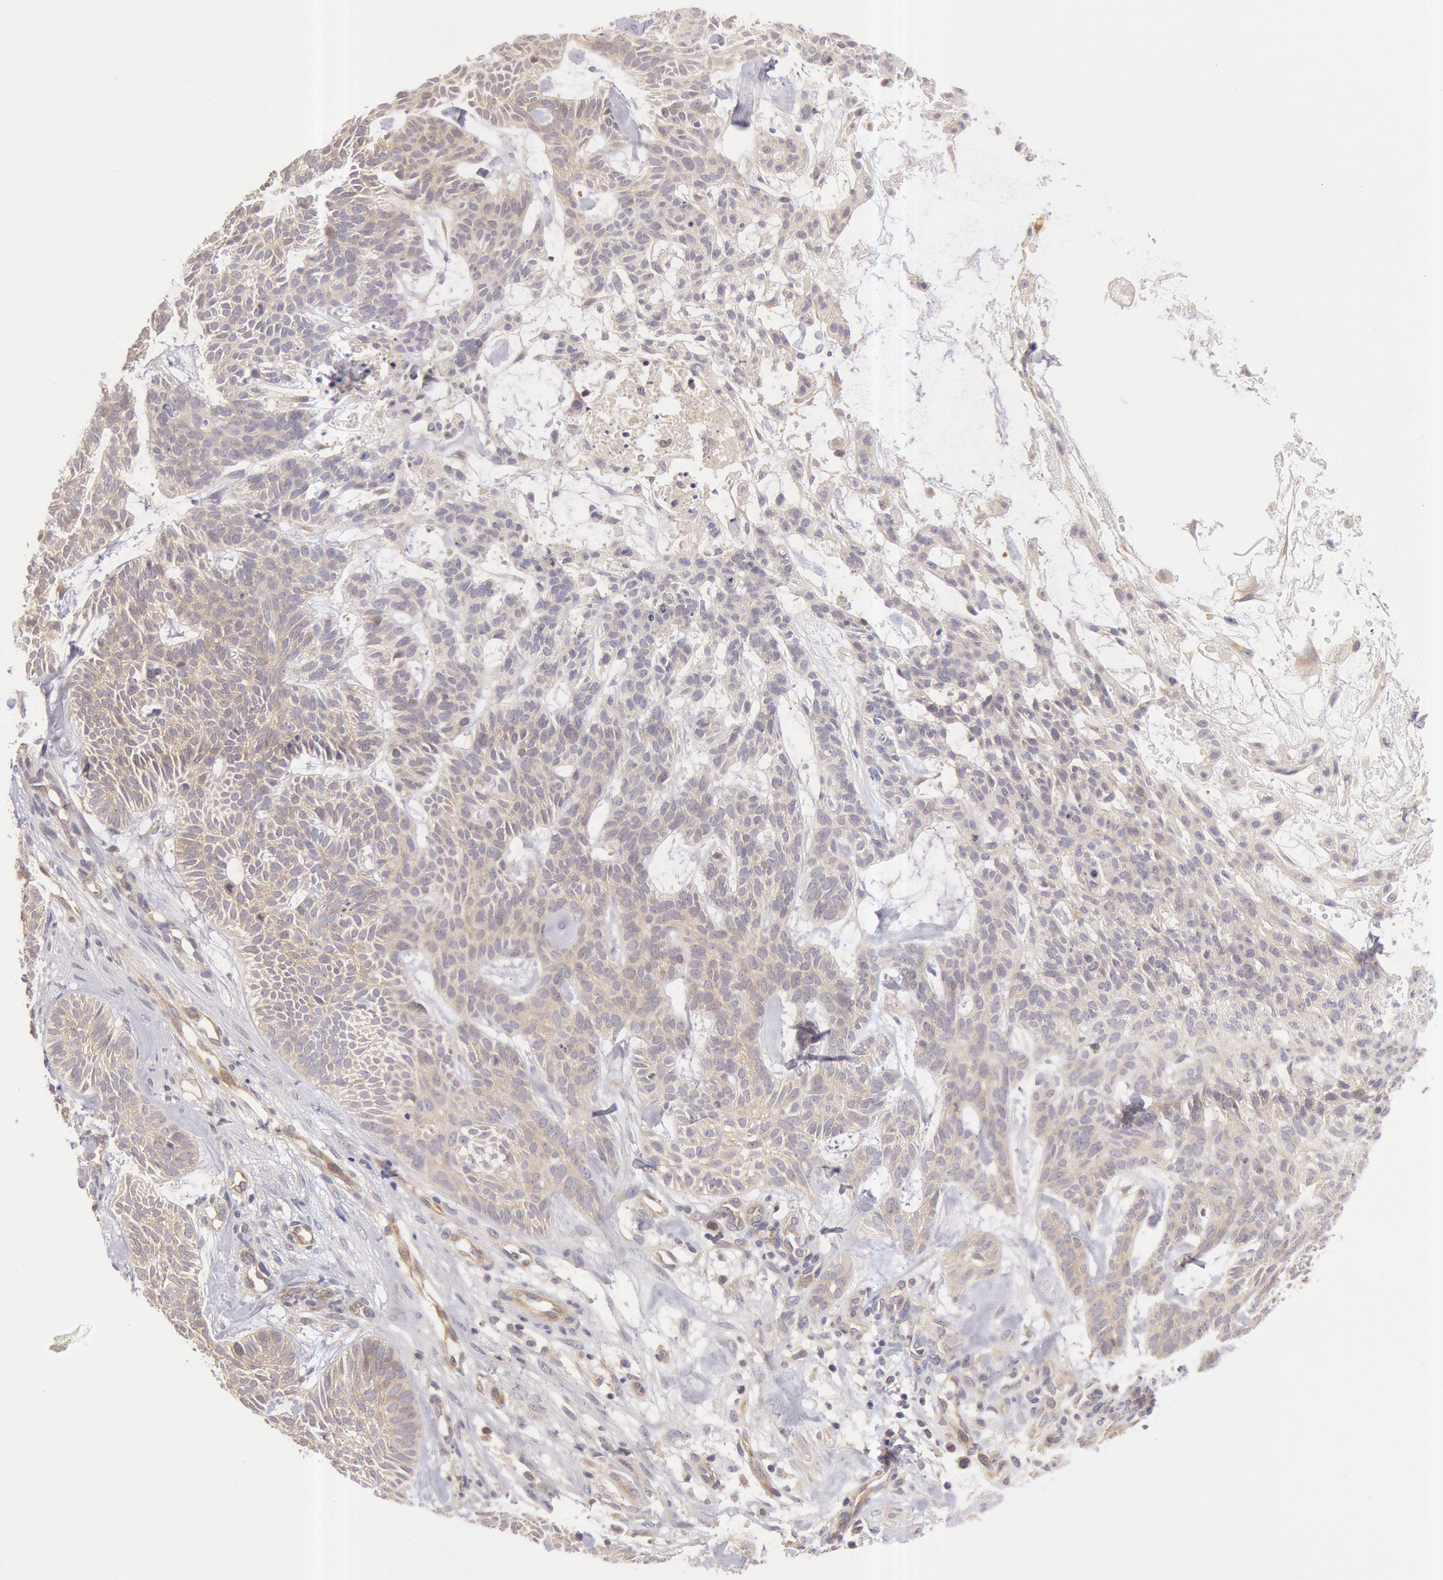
{"staining": {"intensity": "negative", "quantity": "none", "location": "none"}, "tissue": "skin cancer", "cell_type": "Tumor cells", "image_type": "cancer", "snomed": [{"axis": "morphology", "description": "Basal cell carcinoma"}, {"axis": "topography", "description": "Skin"}], "caption": "A micrograph of skin basal cell carcinoma stained for a protein displays no brown staining in tumor cells.", "gene": "AMOTL1", "patient": {"sex": "male", "age": 75}}